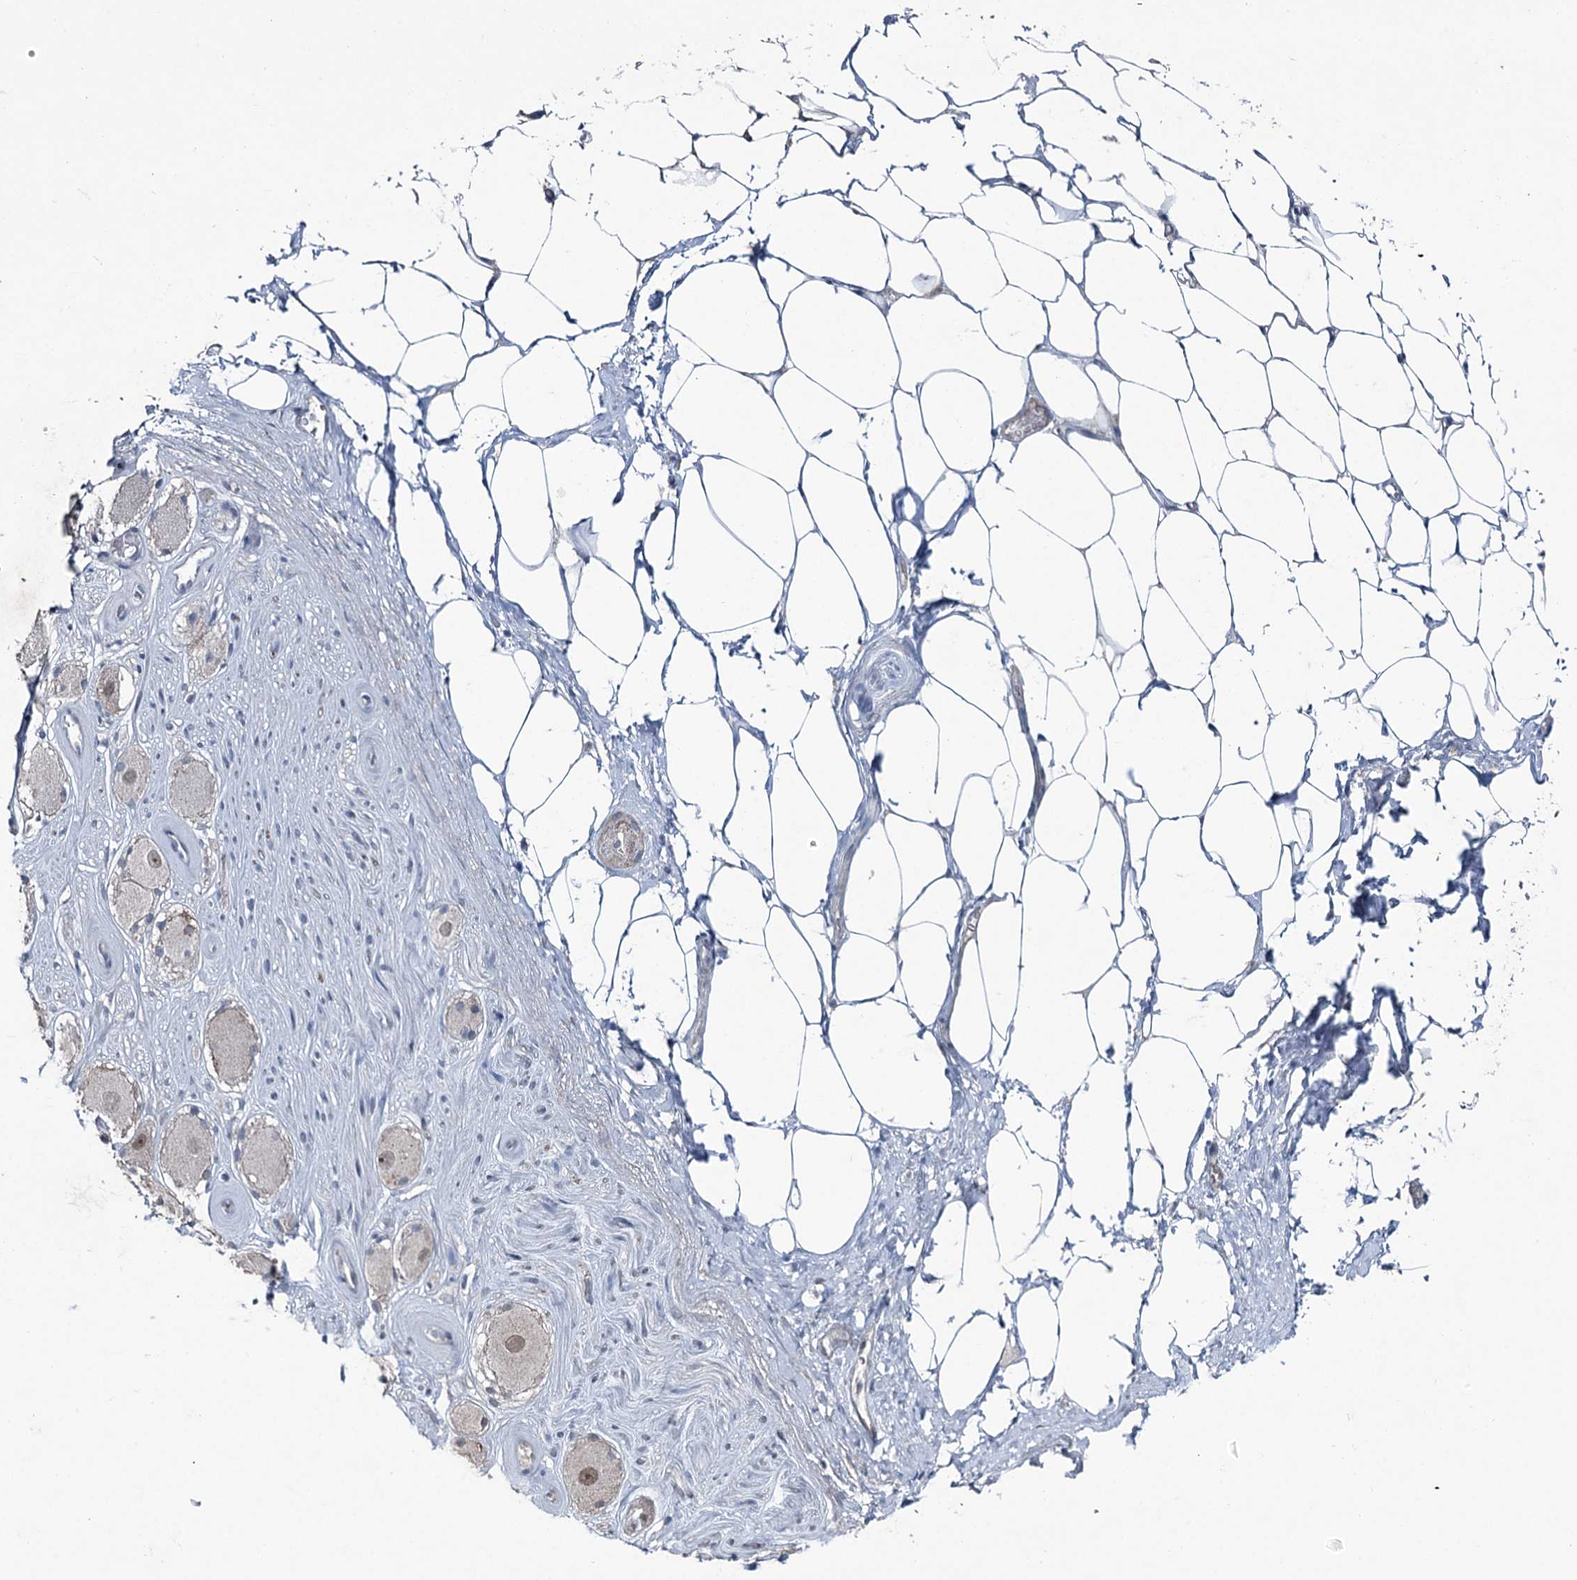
{"staining": {"intensity": "negative", "quantity": "none", "location": "none"}, "tissue": "adipose tissue", "cell_type": "Adipocytes", "image_type": "normal", "snomed": [{"axis": "morphology", "description": "Normal tissue, NOS"}, {"axis": "morphology", "description": "Adenocarcinoma, Low grade"}, {"axis": "topography", "description": "Prostate"}, {"axis": "topography", "description": "Peripheral nerve tissue"}], "caption": "This is an immunohistochemistry (IHC) photomicrograph of benign adipose tissue. There is no expression in adipocytes.", "gene": "FAM120B", "patient": {"sex": "male", "age": 63}}